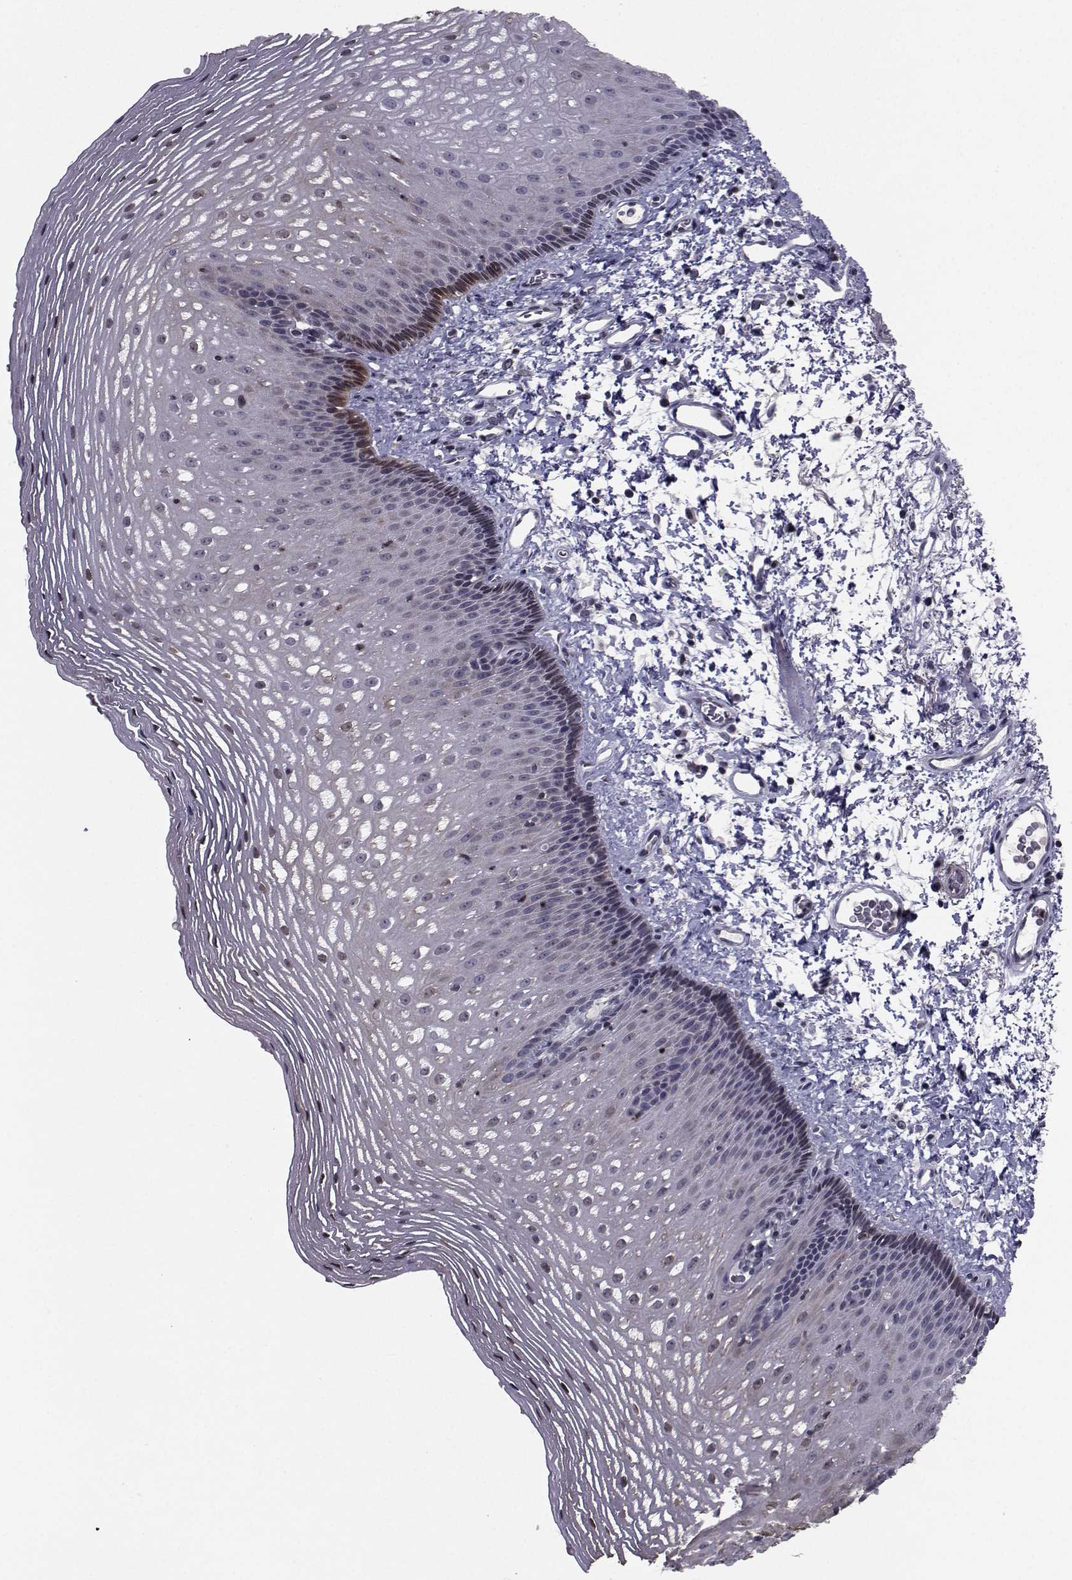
{"staining": {"intensity": "strong", "quantity": "<25%", "location": "cytoplasmic/membranous"}, "tissue": "esophagus", "cell_type": "Squamous epithelial cells", "image_type": "normal", "snomed": [{"axis": "morphology", "description": "Normal tissue, NOS"}, {"axis": "topography", "description": "Esophagus"}], "caption": "High-power microscopy captured an immunohistochemistry (IHC) micrograph of benign esophagus, revealing strong cytoplasmic/membranous positivity in approximately <25% of squamous epithelial cells. (DAB IHC, brown staining for protein, blue staining for nuclei).", "gene": "PCP4L1", "patient": {"sex": "male", "age": 76}}